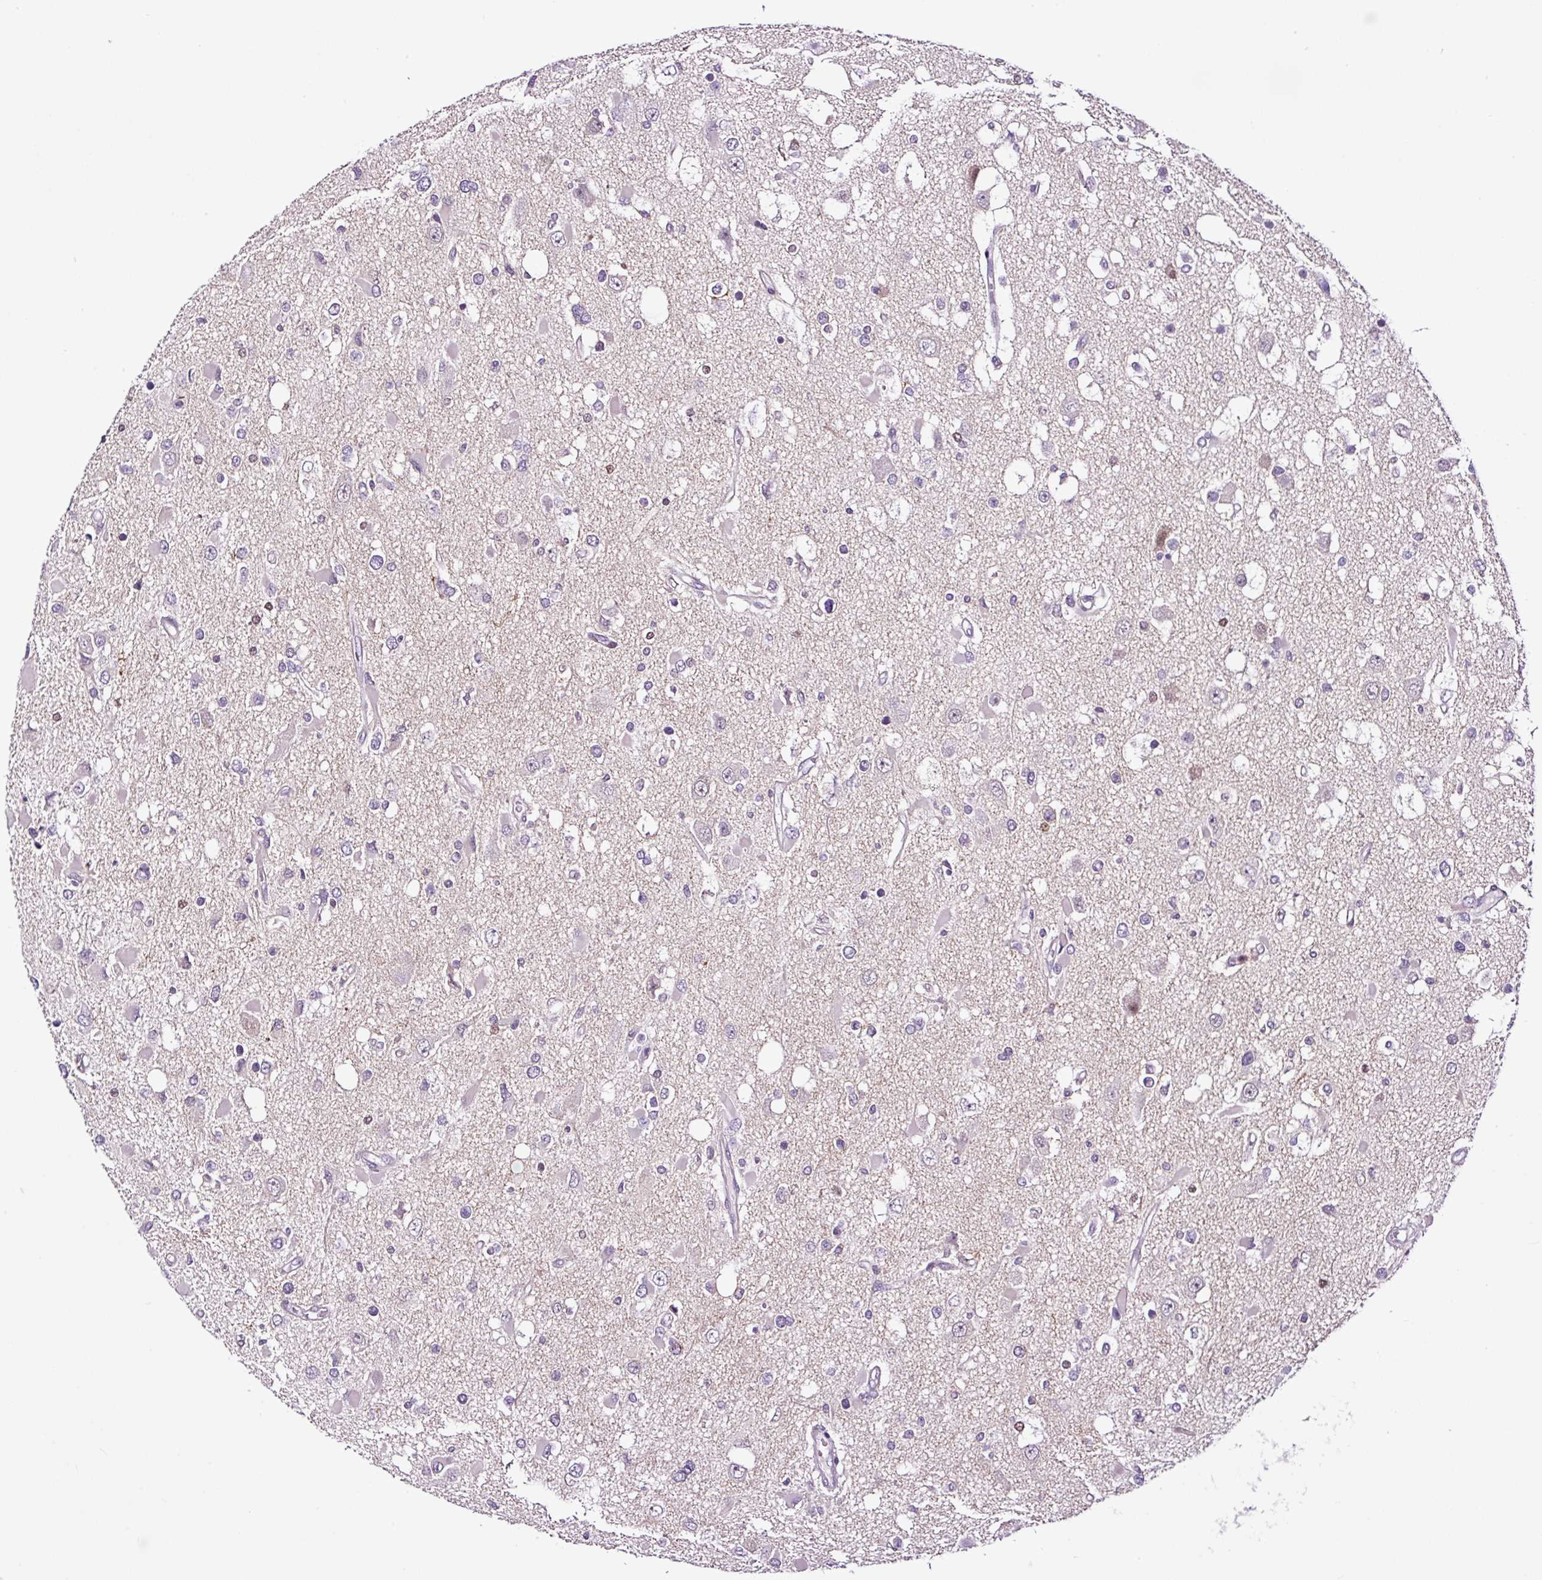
{"staining": {"intensity": "negative", "quantity": "none", "location": "none"}, "tissue": "glioma", "cell_type": "Tumor cells", "image_type": "cancer", "snomed": [{"axis": "morphology", "description": "Glioma, malignant, High grade"}, {"axis": "topography", "description": "Brain"}], "caption": "Tumor cells show no significant expression in high-grade glioma (malignant).", "gene": "TAFA3", "patient": {"sex": "male", "age": 53}}